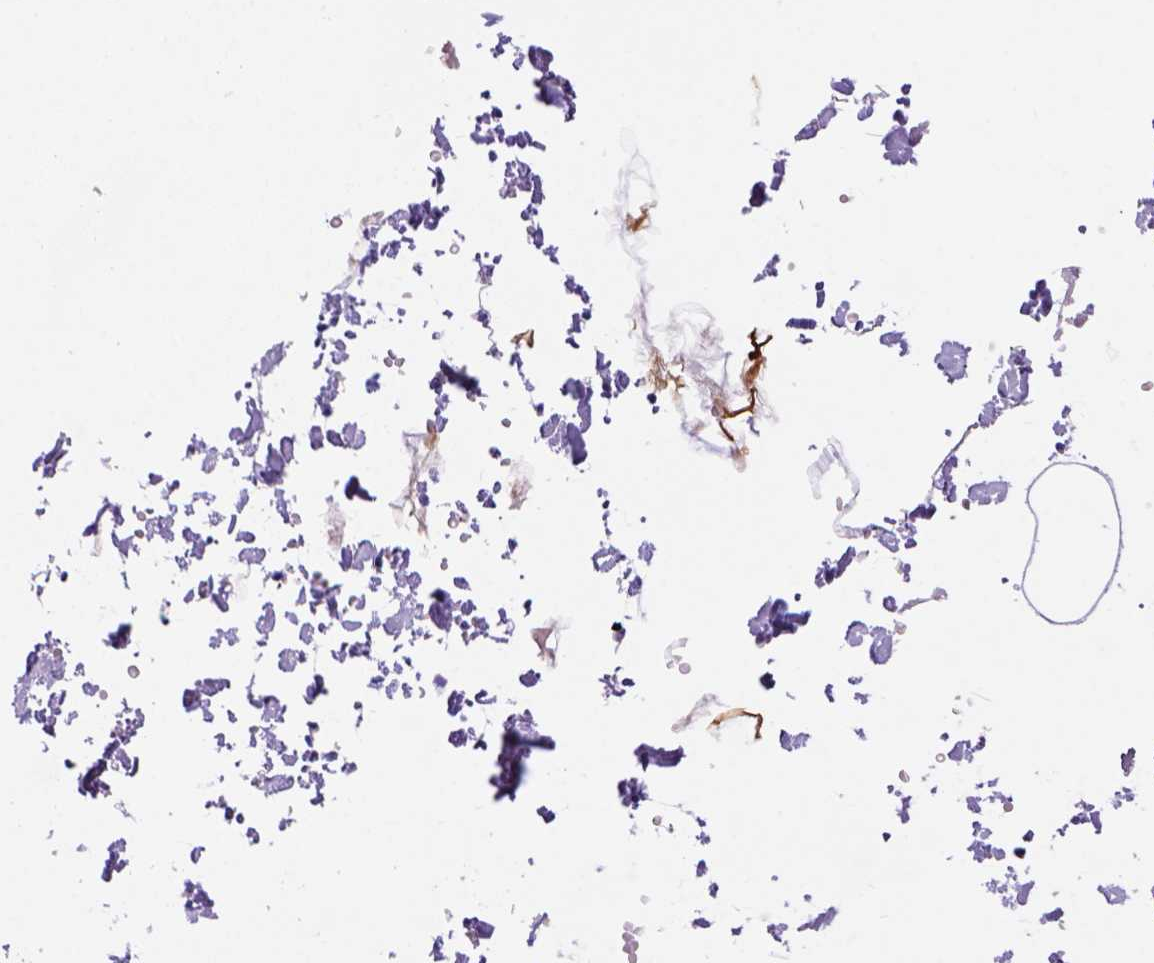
{"staining": {"intensity": "moderate", "quantity": "25%-75%", "location": "cytoplasmic/membranous"}, "tissue": "salivary gland", "cell_type": "Glandular cells", "image_type": "normal", "snomed": [{"axis": "morphology", "description": "Normal tissue, NOS"}, {"axis": "topography", "description": "Salivary gland"}], "caption": "Glandular cells display medium levels of moderate cytoplasmic/membranous expression in approximately 25%-75% of cells in normal human salivary gland.", "gene": "INPP5D", "patient": {"sex": "male", "age": 38}}